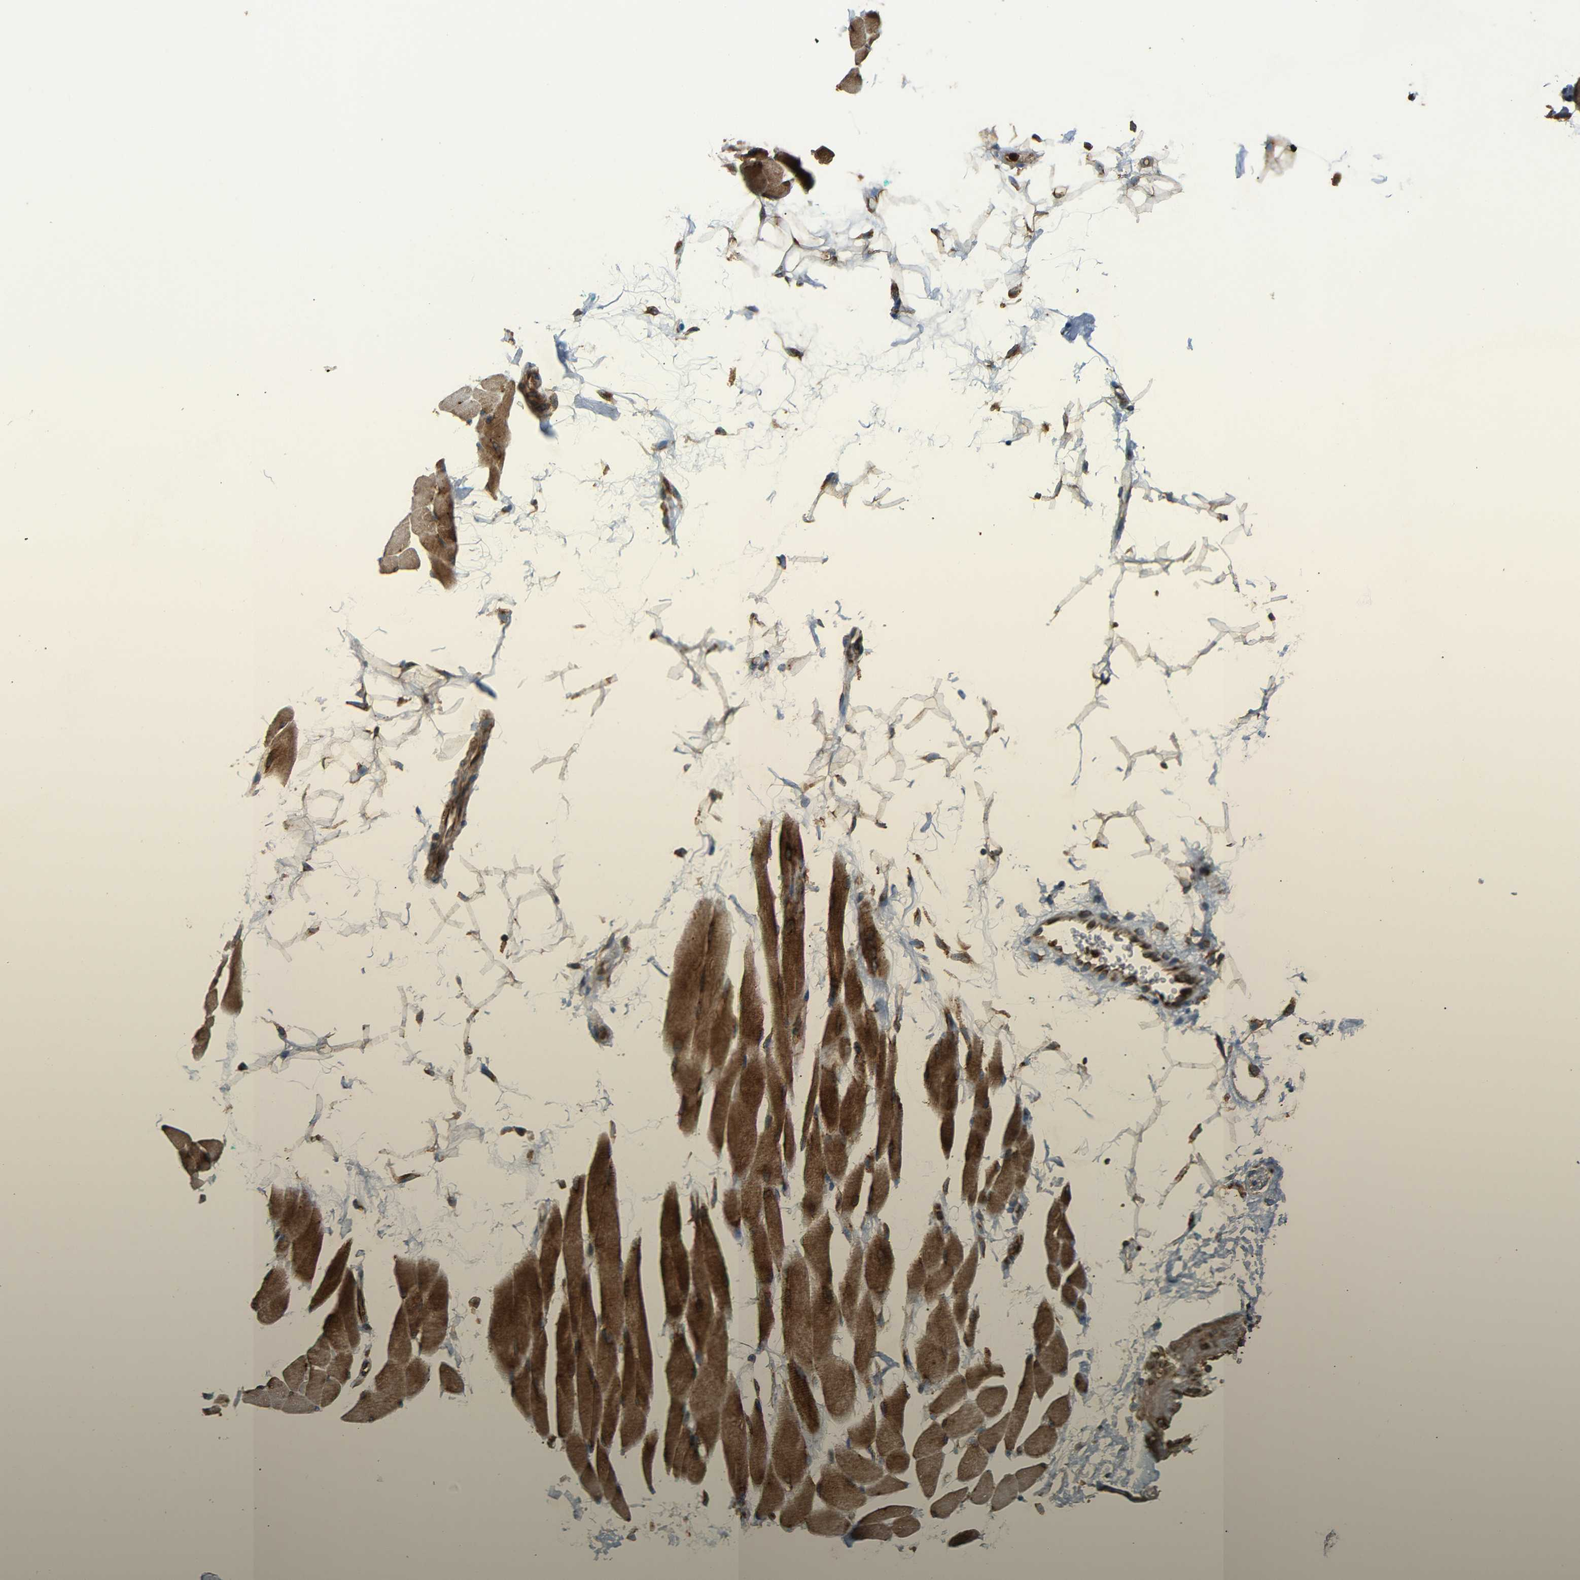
{"staining": {"intensity": "moderate", "quantity": ">75%", "location": "cytoplasmic/membranous"}, "tissue": "skeletal muscle", "cell_type": "Myocytes", "image_type": "normal", "snomed": [{"axis": "morphology", "description": "Normal tissue, NOS"}, {"axis": "topography", "description": "Skeletal muscle"}, {"axis": "topography", "description": "Oral tissue"}, {"axis": "topography", "description": "Peripheral nerve tissue"}], "caption": "DAB (3,3'-diaminobenzidine) immunohistochemical staining of unremarkable skeletal muscle exhibits moderate cytoplasmic/membranous protein expression in about >75% of myocytes.", "gene": "BTF3", "patient": {"sex": "female", "age": 84}}